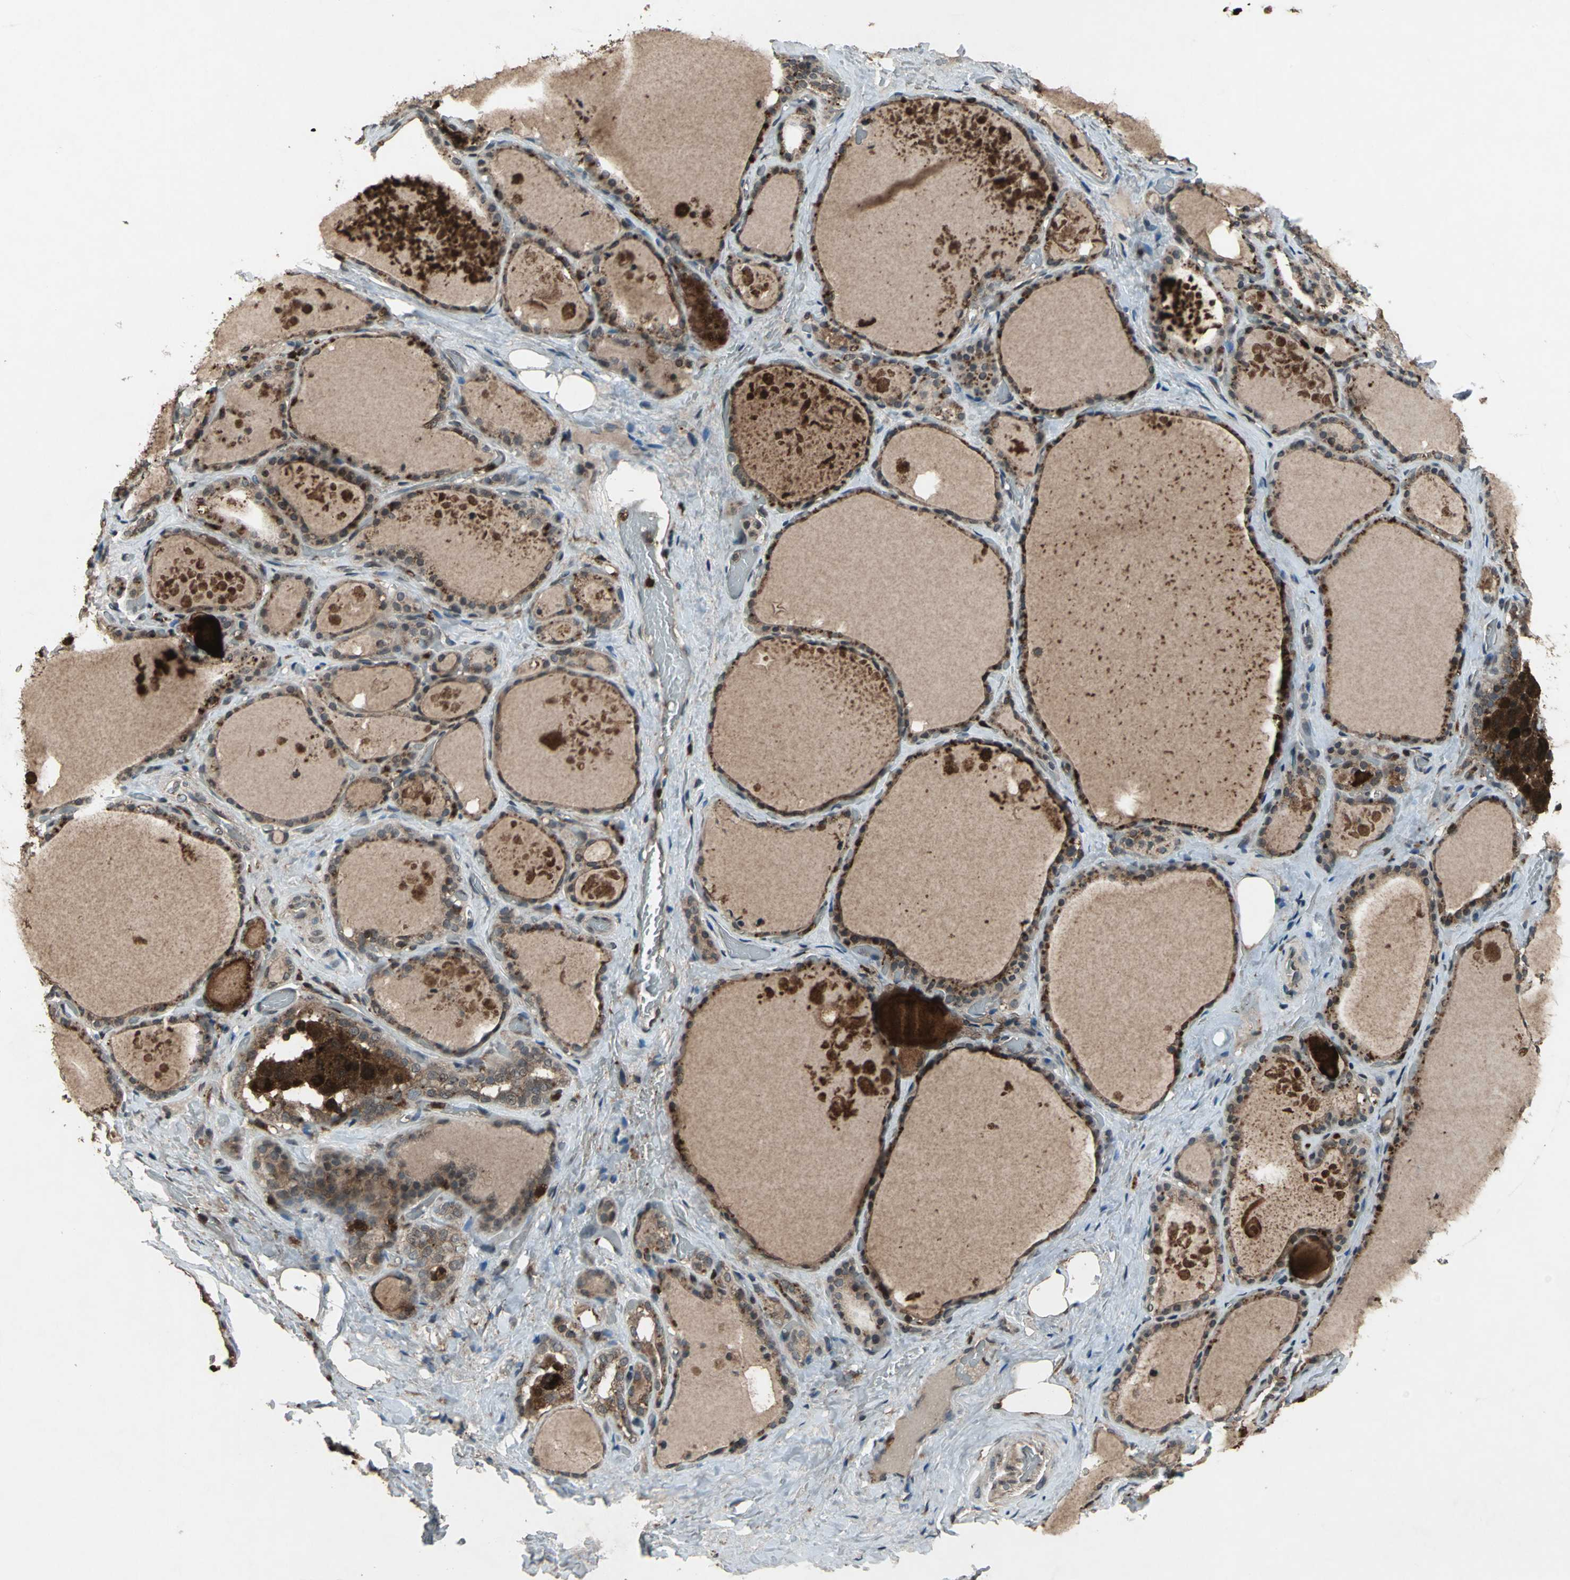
{"staining": {"intensity": "strong", "quantity": ">75%", "location": "cytoplasmic/membranous"}, "tissue": "thyroid gland", "cell_type": "Glandular cells", "image_type": "normal", "snomed": [{"axis": "morphology", "description": "Normal tissue, NOS"}, {"axis": "topography", "description": "Thyroid gland"}], "caption": "Immunohistochemical staining of benign human thyroid gland shows high levels of strong cytoplasmic/membranous positivity in about >75% of glandular cells. The staining is performed using DAB (3,3'-diaminobenzidine) brown chromogen to label protein expression. The nuclei are counter-stained blue using hematoxylin.", "gene": "PYCARD", "patient": {"sex": "male", "age": 61}}